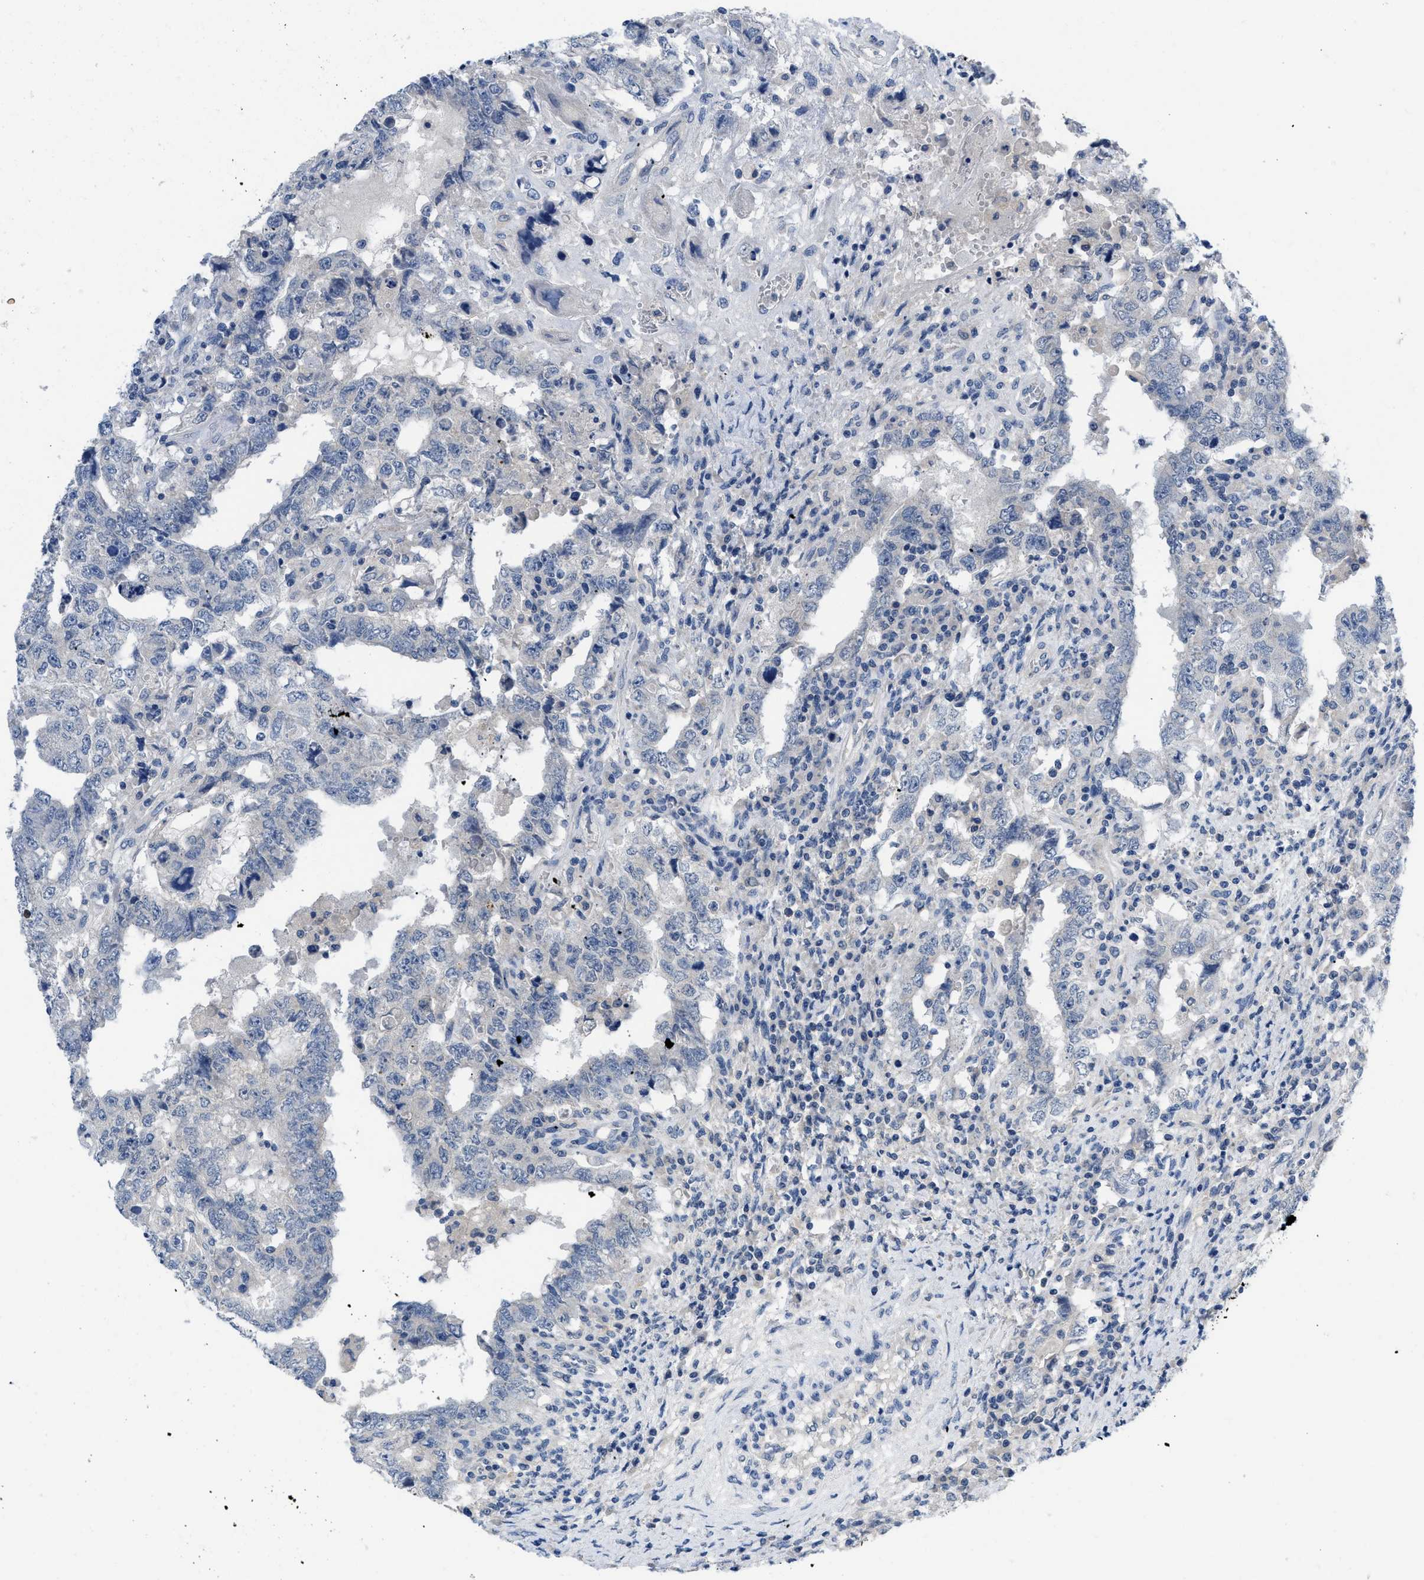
{"staining": {"intensity": "negative", "quantity": "none", "location": "none"}, "tissue": "testis cancer", "cell_type": "Tumor cells", "image_type": "cancer", "snomed": [{"axis": "morphology", "description": "Carcinoma, Embryonal, NOS"}, {"axis": "topography", "description": "Testis"}], "caption": "IHC photomicrograph of neoplastic tissue: human testis embryonal carcinoma stained with DAB shows no significant protein positivity in tumor cells.", "gene": "PYY", "patient": {"sex": "male", "age": 26}}